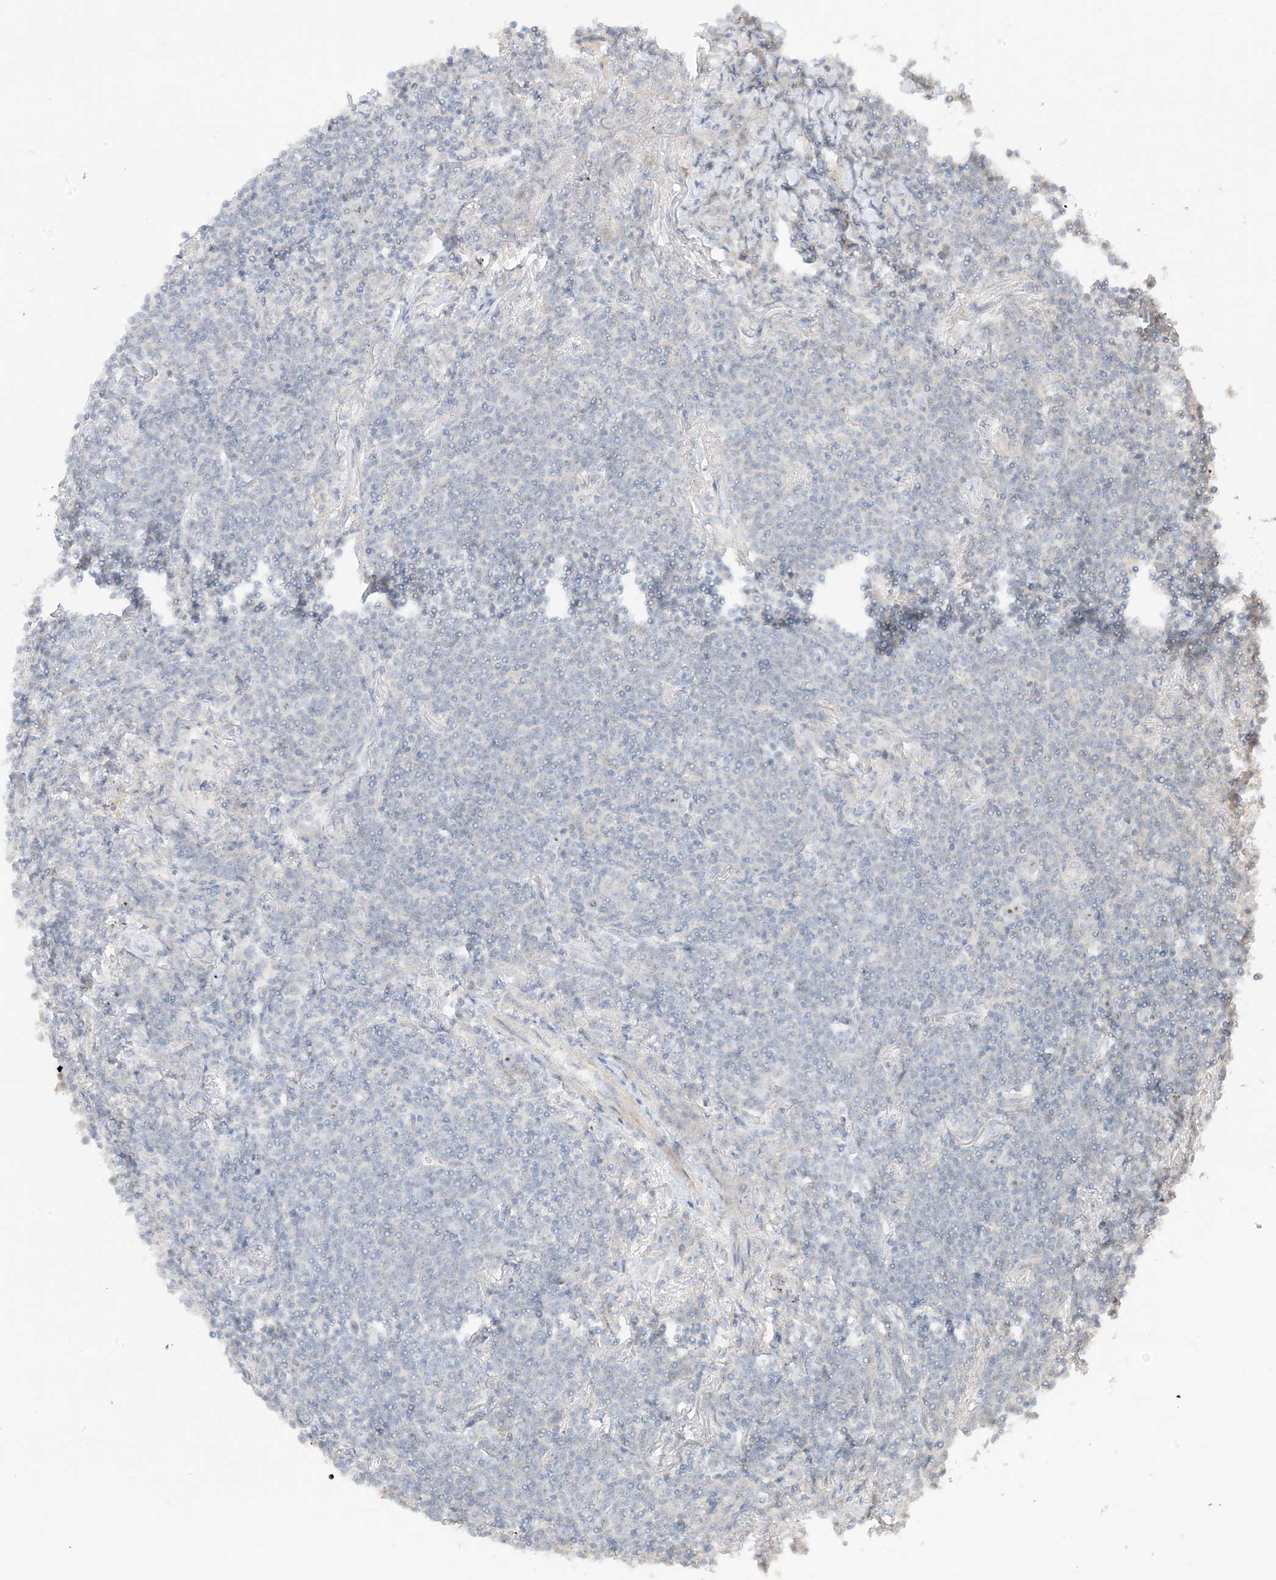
{"staining": {"intensity": "negative", "quantity": "none", "location": "none"}, "tissue": "lymphoma", "cell_type": "Tumor cells", "image_type": "cancer", "snomed": [{"axis": "morphology", "description": "Malignant lymphoma, non-Hodgkin's type, Low grade"}, {"axis": "topography", "description": "Lung"}], "caption": "This is an immunohistochemistry image of human low-grade malignant lymphoma, non-Hodgkin's type. There is no staining in tumor cells.", "gene": "ETAA1", "patient": {"sex": "female", "age": 71}}